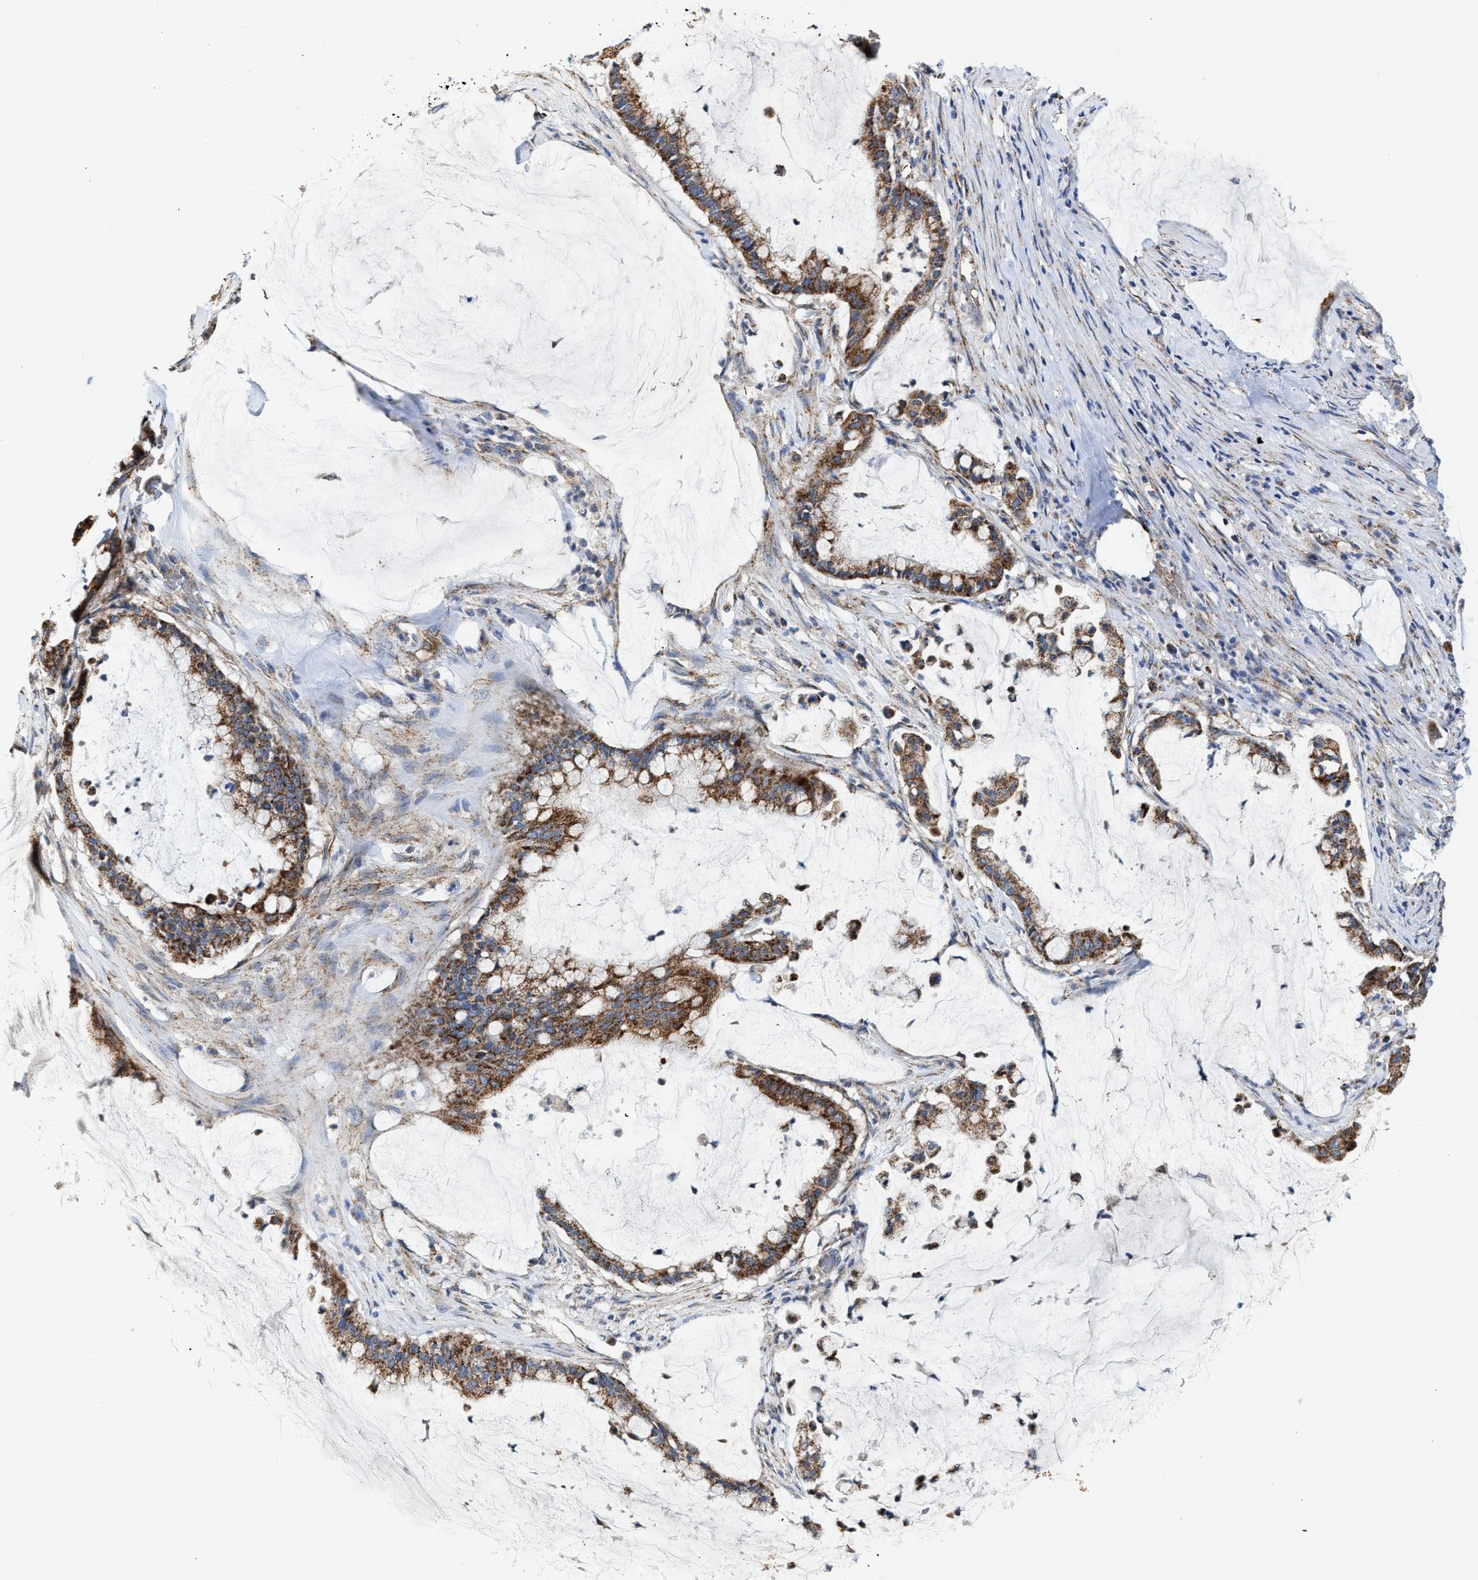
{"staining": {"intensity": "moderate", "quantity": ">75%", "location": "cytoplasmic/membranous"}, "tissue": "pancreatic cancer", "cell_type": "Tumor cells", "image_type": "cancer", "snomed": [{"axis": "morphology", "description": "Adenocarcinoma, NOS"}, {"axis": "topography", "description": "Pancreas"}], "caption": "IHC micrograph of adenocarcinoma (pancreatic) stained for a protein (brown), which displays medium levels of moderate cytoplasmic/membranous expression in approximately >75% of tumor cells.", "gene": "MECR", "patient": {"sex": "male", "age": 41}}